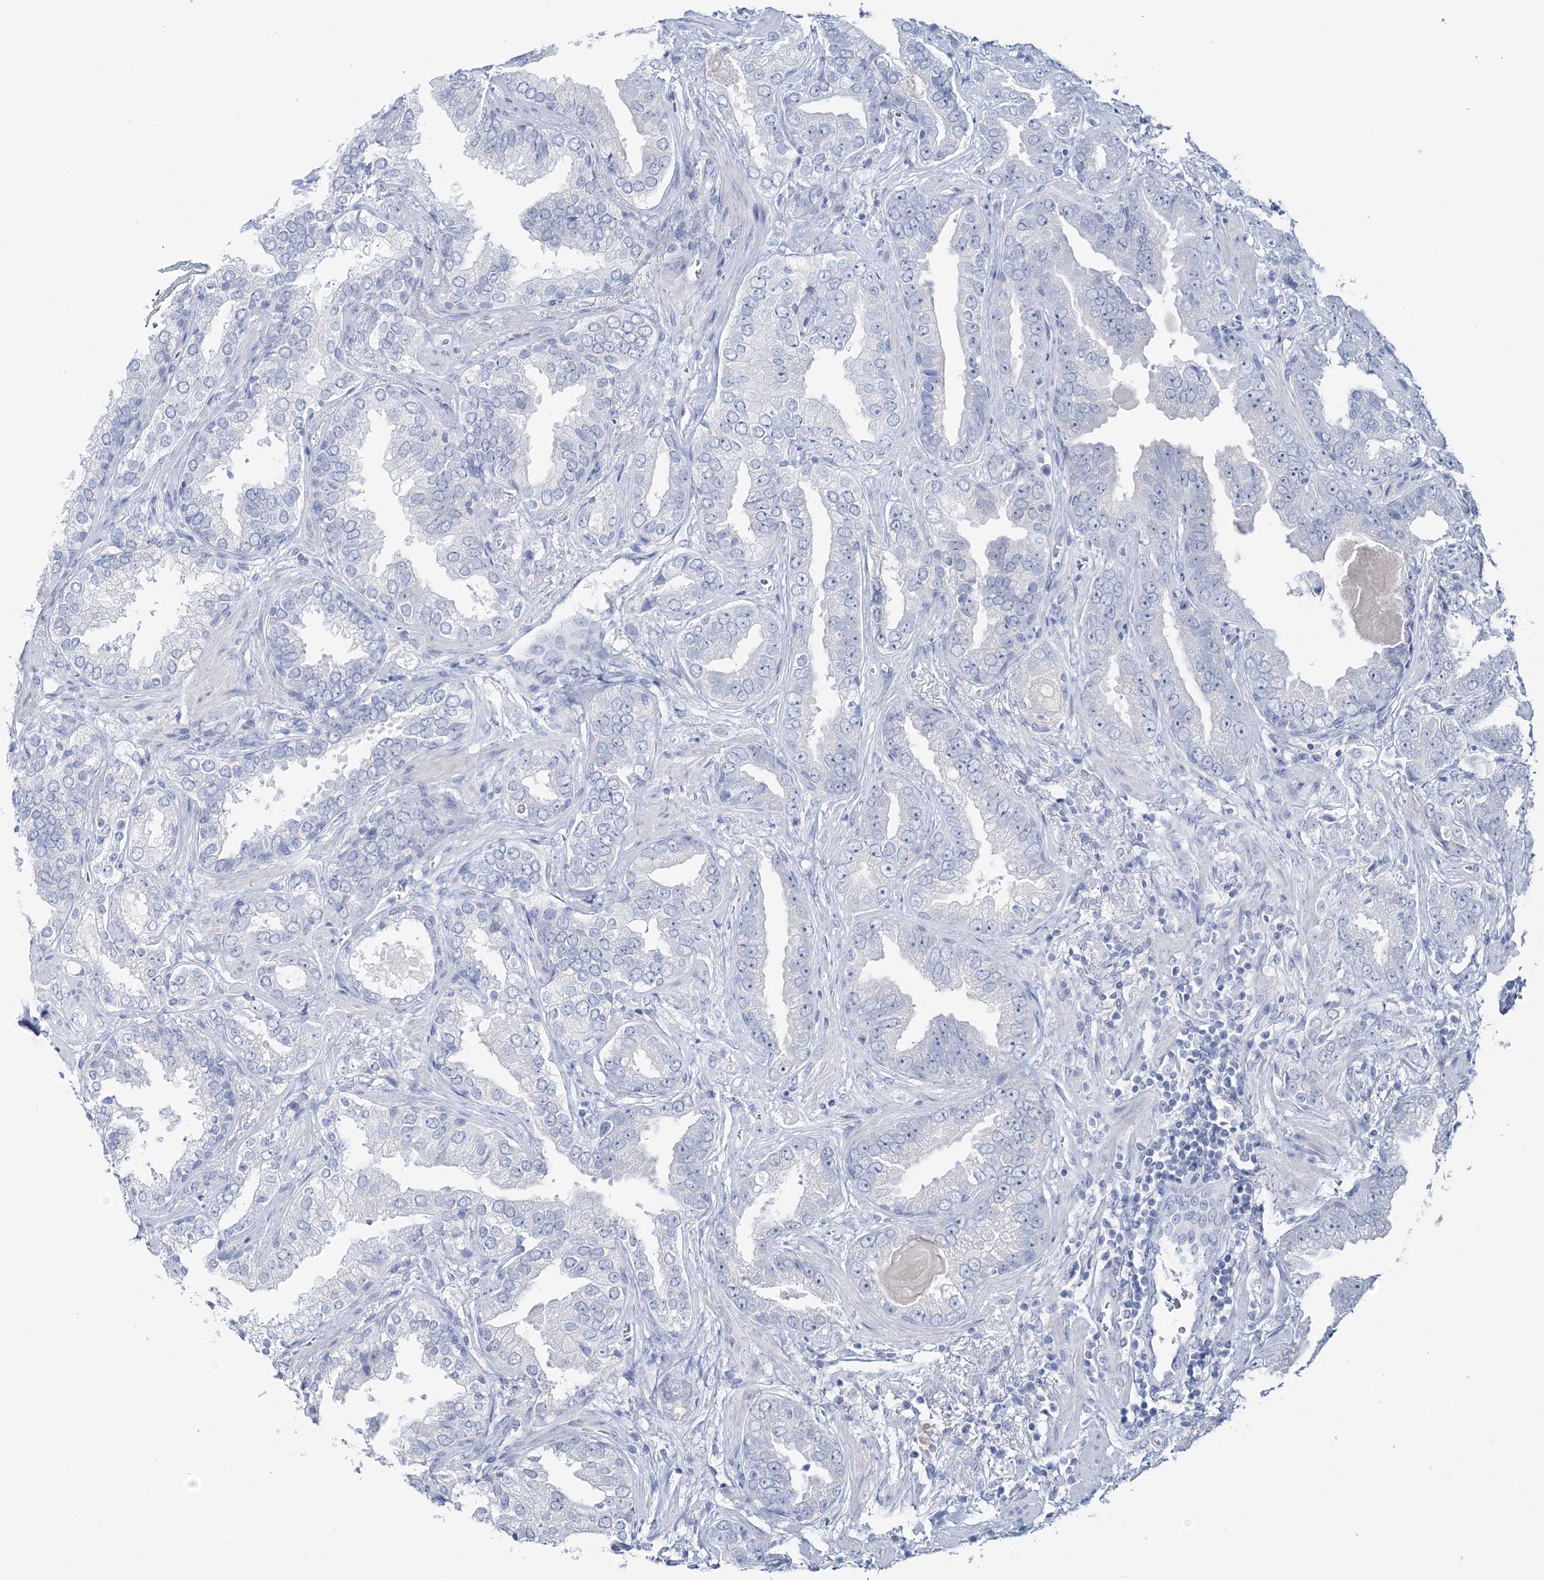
{"staining": {"intensity": "negative", "quantity": "none", "location": "none"}, "tissue": "prostate cancer", "cell_type": "Tumor cells", "image_type": "cancer", "snomed": [{"axis": "morphology", "description": "Adenocarcinoma, Low grade"}, {"axis": "topography", "description": "Prostate"}], "caption": "The micrograph exhibits no significant positivity in tumor cells of prostate low-grade adenocarcinoma.", "gene": "CYP3A4", "patient": {"sex": "male", "age": 60}}